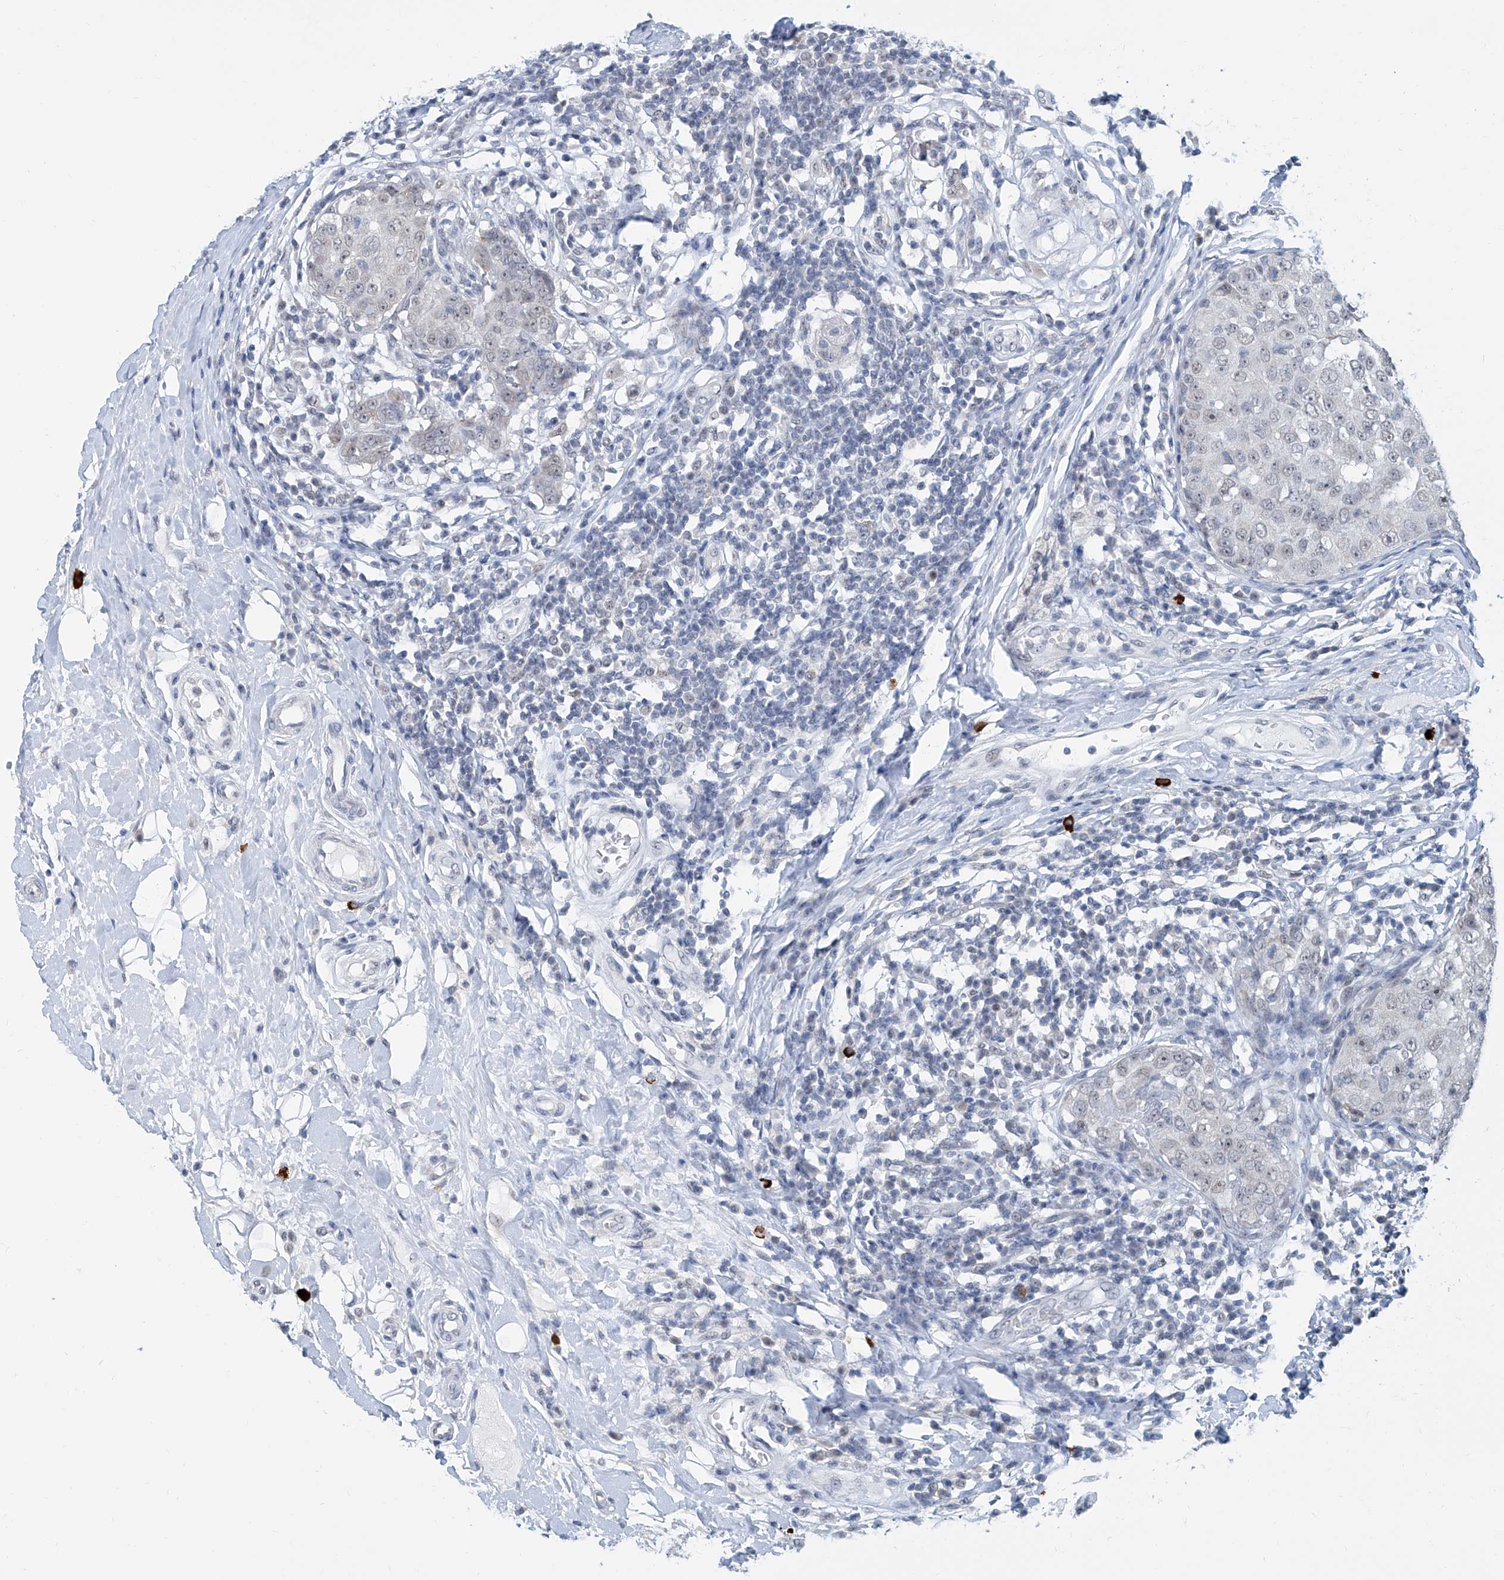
{"staining": {"intensity": "weak", "quantity": "<25%", "location": "nuclear"}, "tissue": "breast cancer", "cell_type": "Tumor cells", "image_type": "cancer", "snomed": [{"axis": "morphology", "description": "Duct carcinoma"}, {"axis": "topography", "description": "Breast"}], "caption": "Tumor cells show no significant protein positivity in breast invasive ductal carcinoma.", "gene": "SDE2", "patient": {"sex": "female", "age": 27}}